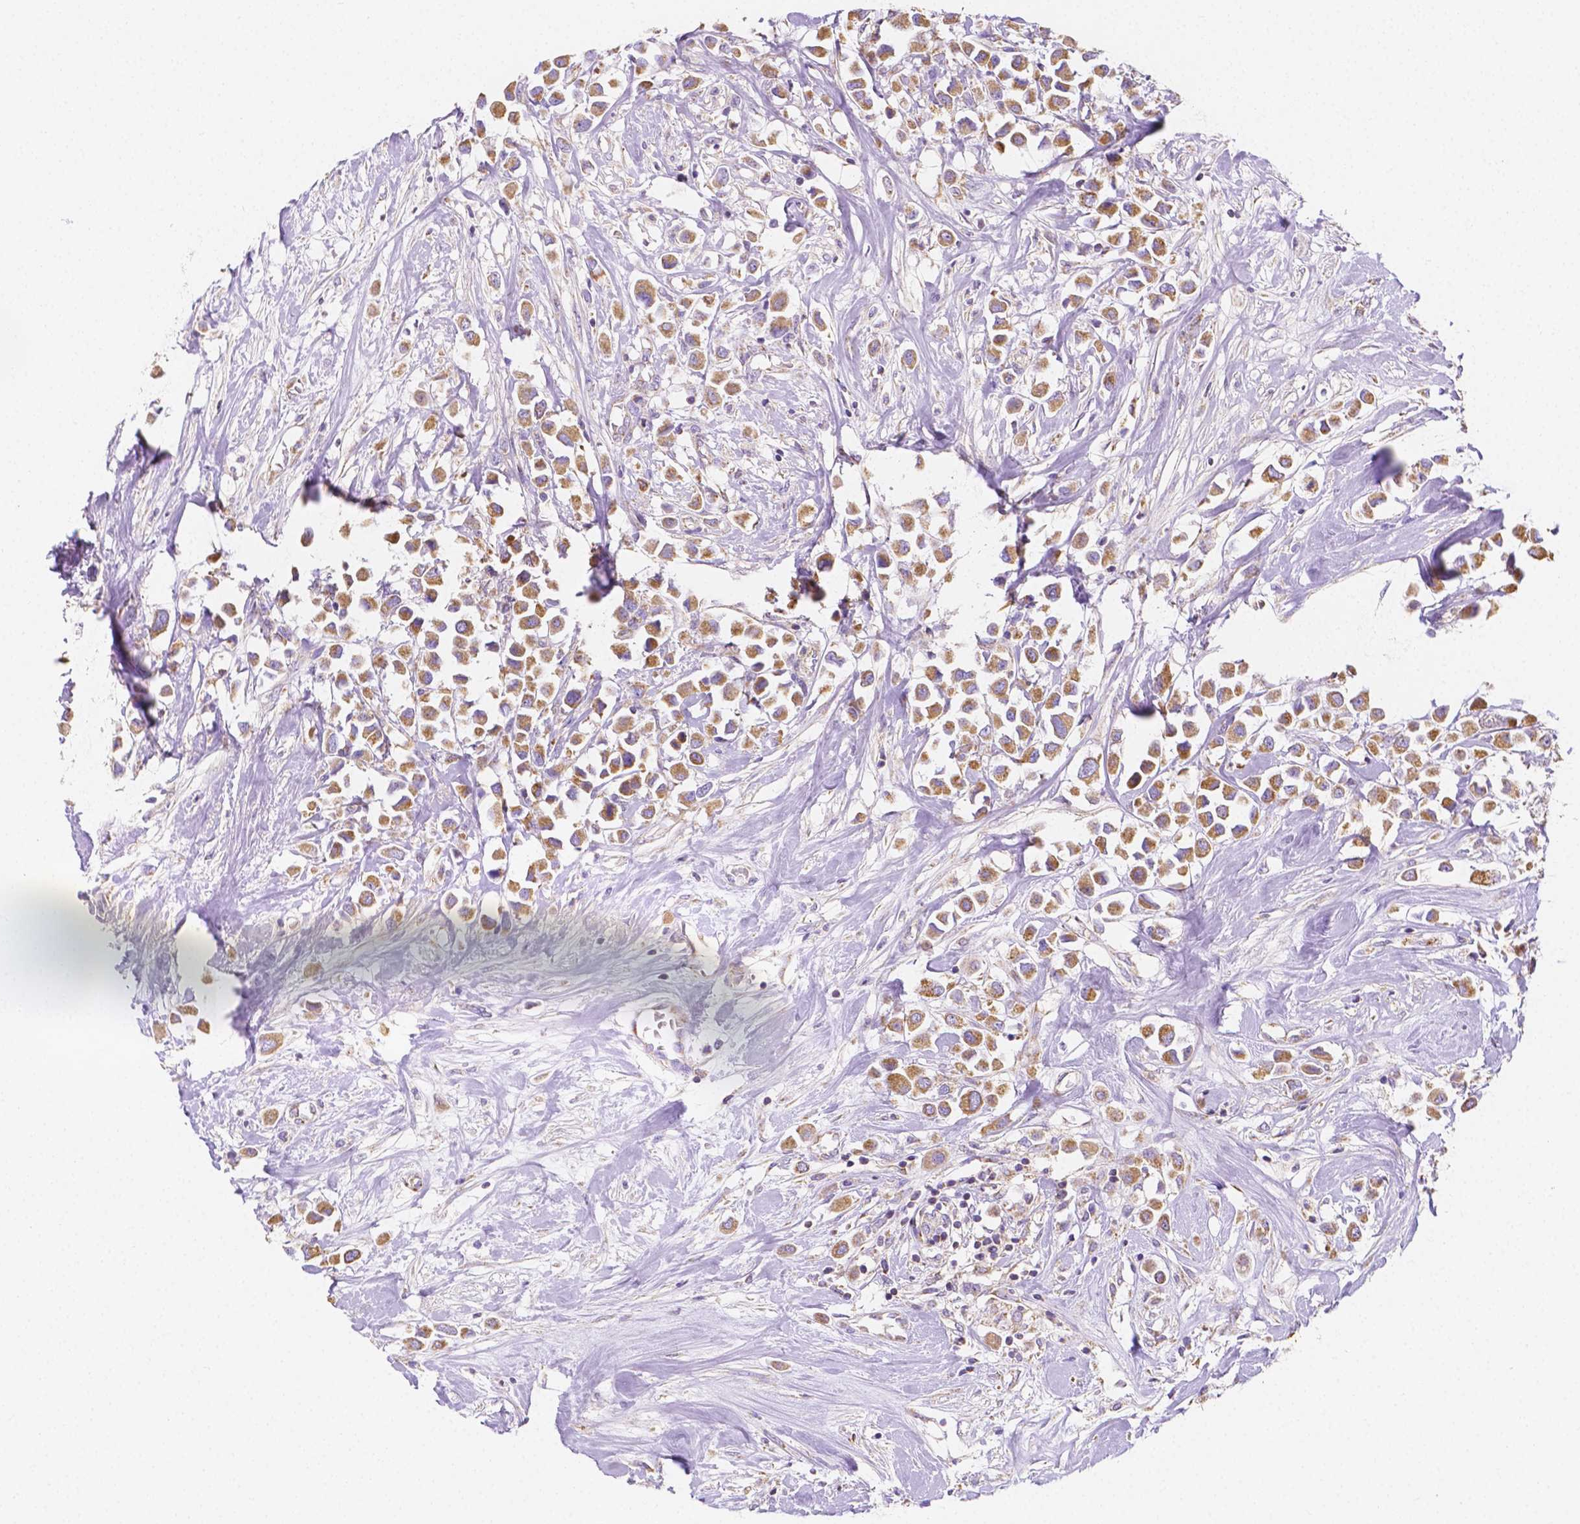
{"staining": {"intensity": "moderate", "quantity": ">75%", "location": "cytoplasmic/membranous"}, "tissue": "breast cancer", "cell_type": "Tumor cells", "image_type": "cancer", "snomed": [{"axis": "morphology", "description": "Duct carcinoma"}, {"axis": "topography", "description": "Breast"}], "caption": "Protein positivity by immunohistochemistry displays moderate cytoplasmic/membranous staining in about >75% of tumor cells in breast cancer (intraductal carcinoma).", "gene": "SGTB", "patient": {"sex": "female", "age": 61}}